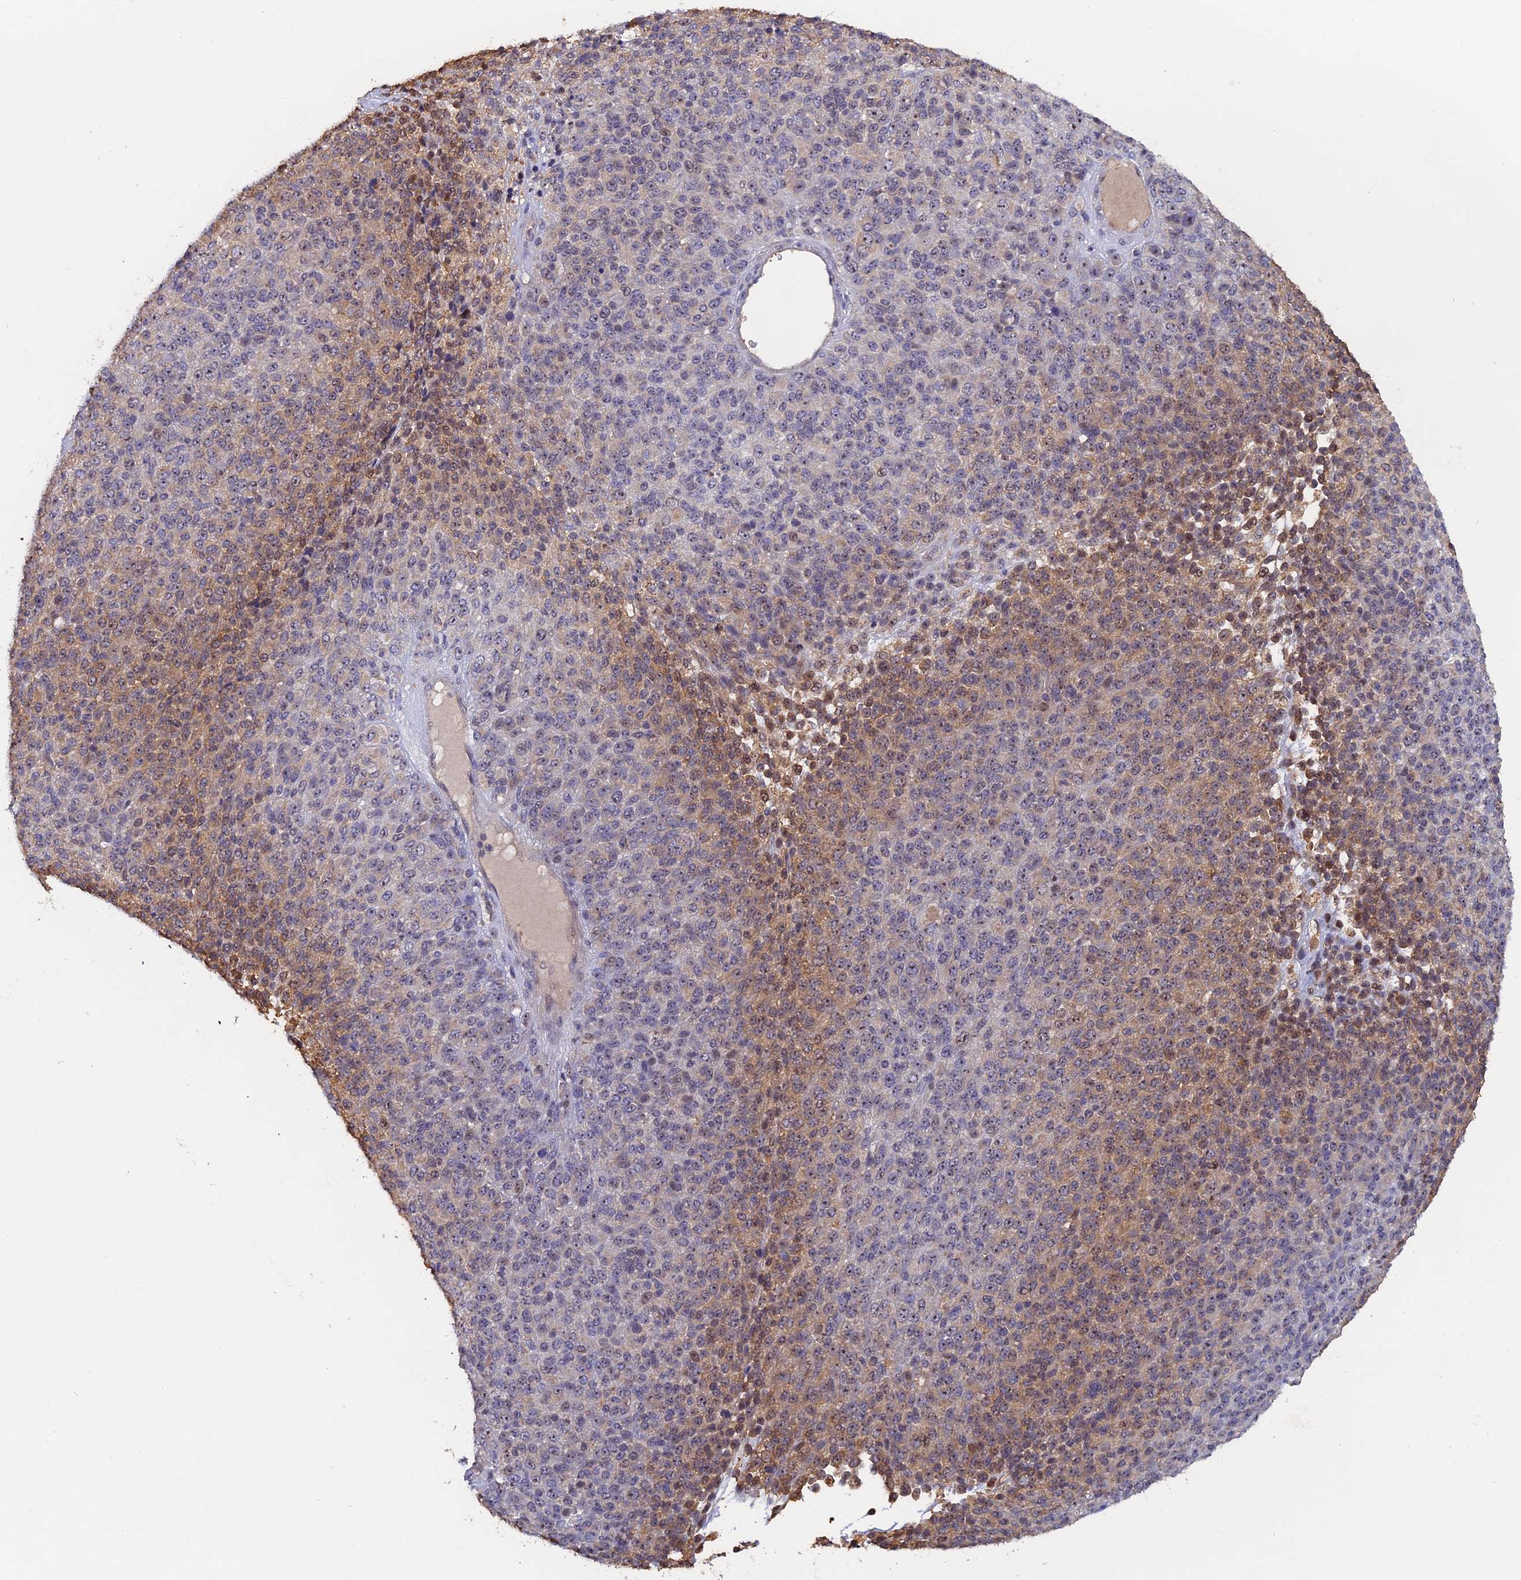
{"staining": {"intensity": "moderate", "quantity": "<25%", "location": "cytoplasmic/membranous,nuclear"}, "tissue": "melanoma", "cell_type": "Tumor cells", "image_type": "cancer", "snomed": [{"axis": "morphology", "description": "Malignant melanoma, Metastatic site"}, {"axis": "topography", "description": "Brain"}], "caption": "Melanoma stained with DAB immunohistochemistry (IHC) exhibits low levels of moderate cytoplasmic/membranous and nuclear expression in approximately <25% of tumor cells. The staining was performed using DAB (3,3'-diaminobenzidine), with brown indicating positive protein expression. Nuclei are stained blue with hematoxylin.", "gene": "FAM98C", "patient": {"sex": "female", "age": 56}}